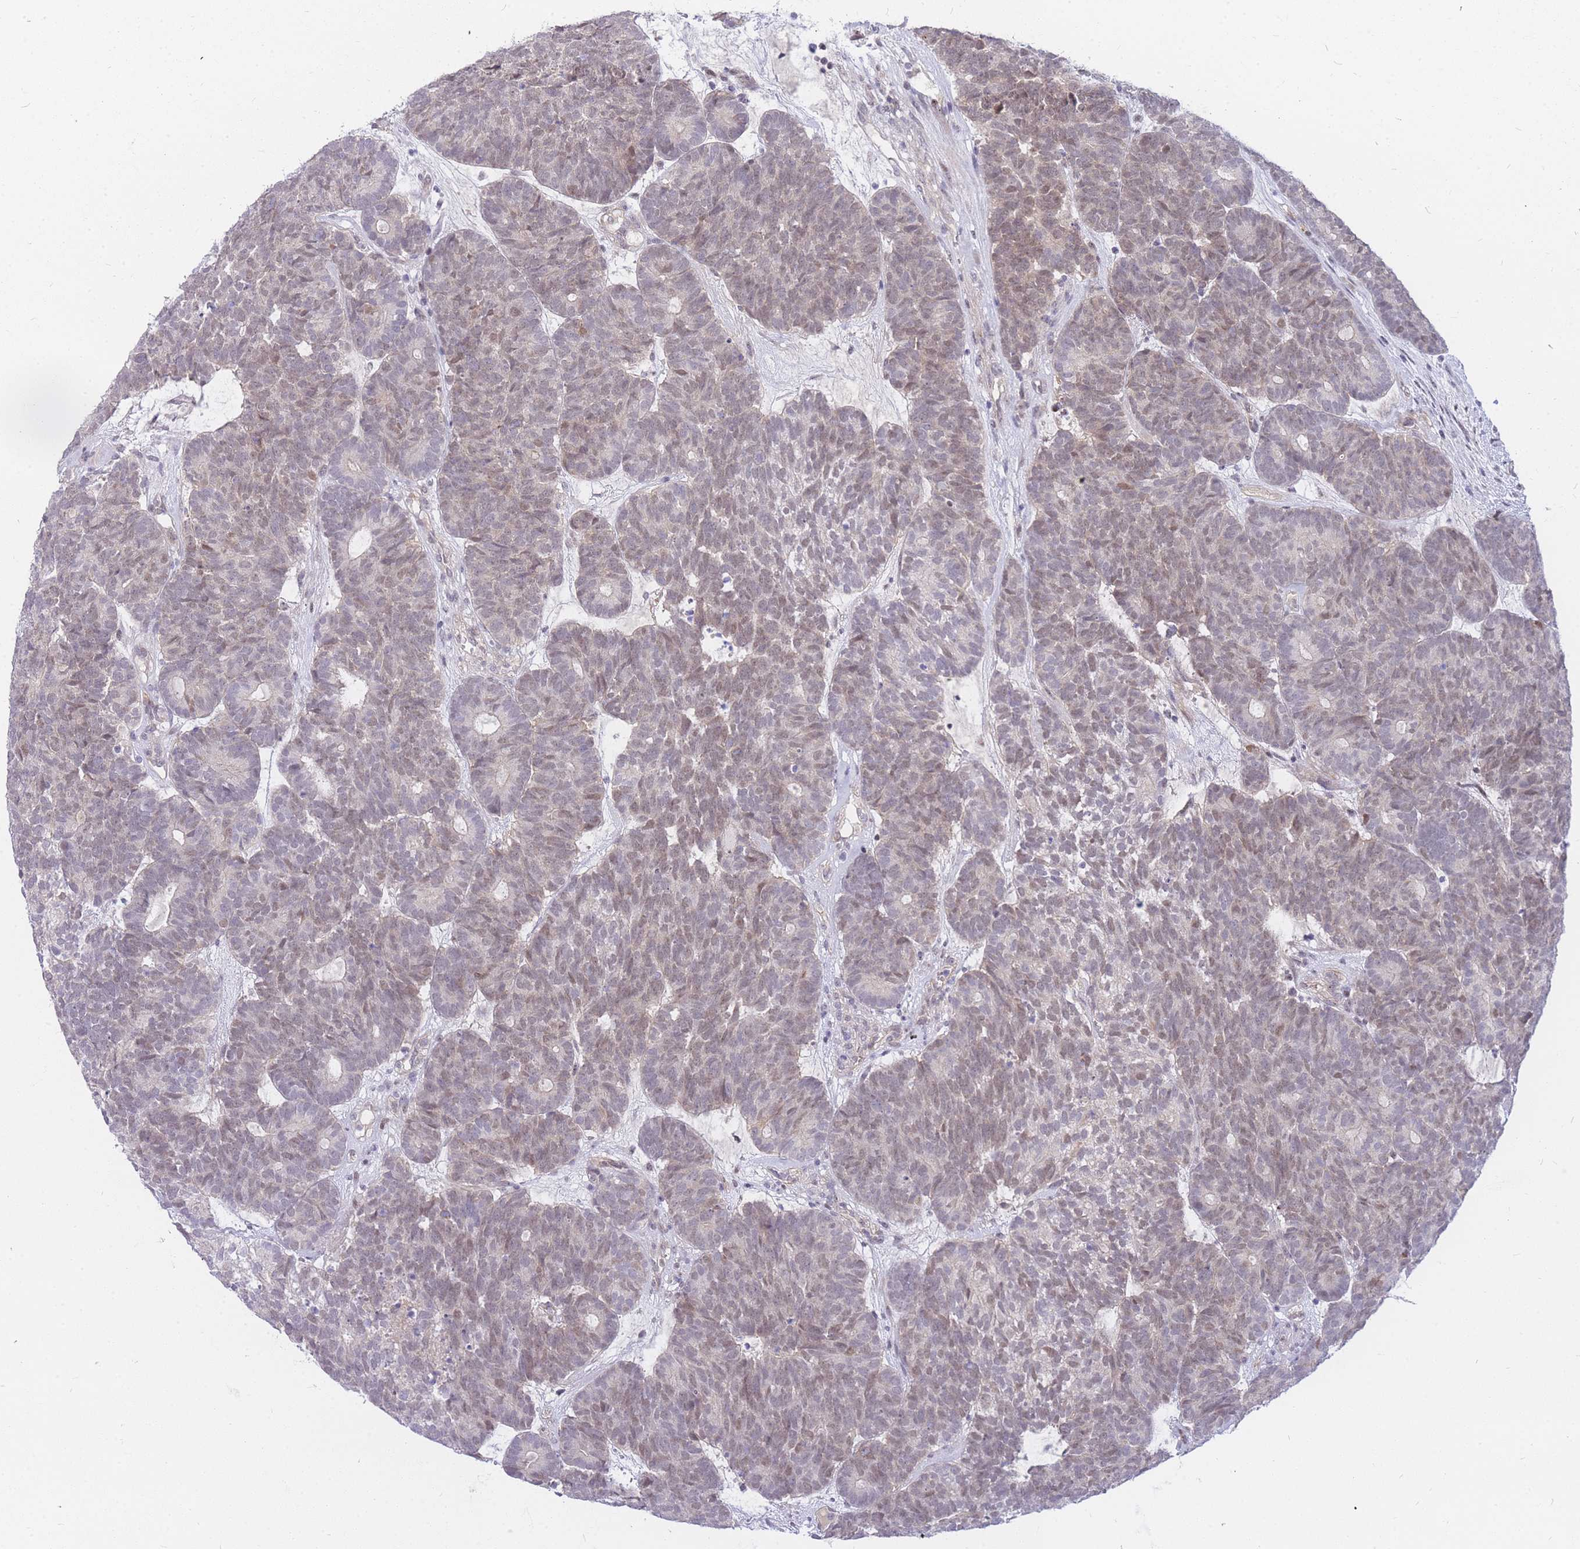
{"staining": {"intensity": "weak", "quantity": ">75%", "location": "nuclear"}, "tissue": "head and neck cancer", "cell_type": "Tumor cells", "image_type": "cancer", "snomed": [{"axis": "morphology", "description": "Adenocarcinoma, NOS"}, {"axis": "topography", "description": "Head-Neck"}], "caption": "Adenocarcinoma (head and neck) was stained to show a protein in brown. There is low levels of weak nuclear staining in about >75% of tumor cells. The staining was performed using DAB to visualize the protein expression in brown, while the nuclei were stained in blue with hematoxylin (Magnification: 20x).", "gene": "TLE2", "patient": {"sex": "female", "age": 81}}